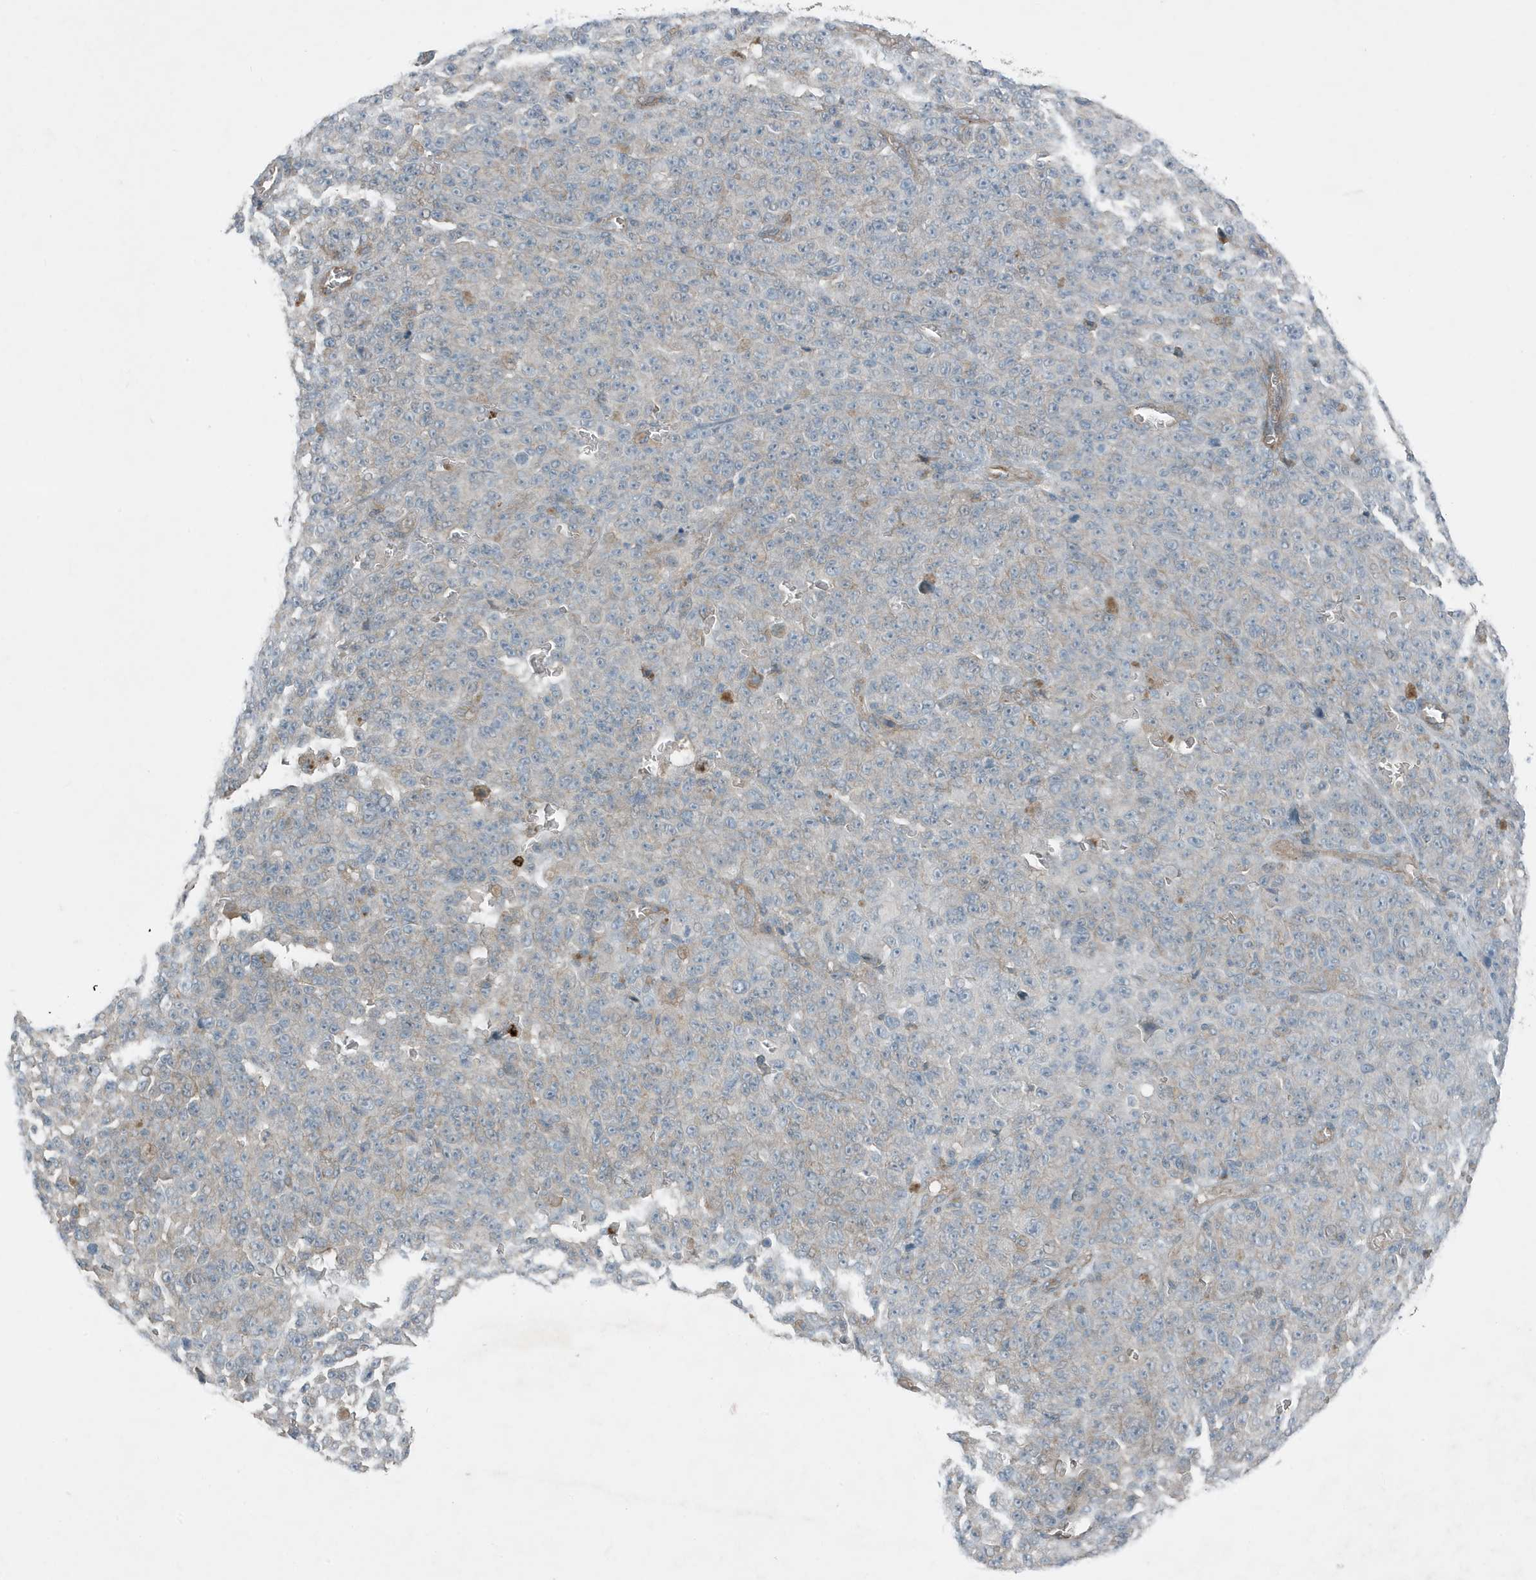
{"staining": {"intensity": "negative", "quantity": "none", "location": "none"}, "tissue": "melanoma", "cell_type": "Tumor cells", "image_type": "cancer", "snomed": [{"axis": "morphology", "description": "Malignant melanoma, NOS"}, {"axis": "topography", "description": "Skin"}], "caption": "IHC micrograph of neoplastic tissue: malignant melanoma stained with DAB exhibits no significant protein expression in tumor cells. The staining was performed using DAB (3,3'-diaminobenzidine) to visualize the protein expression in brown, while the nuclei were stained in blue with hematoxylin (Magnification: 20x).", "gene": "DAPP1", "patient": {"sex": "female", "age": 82}}